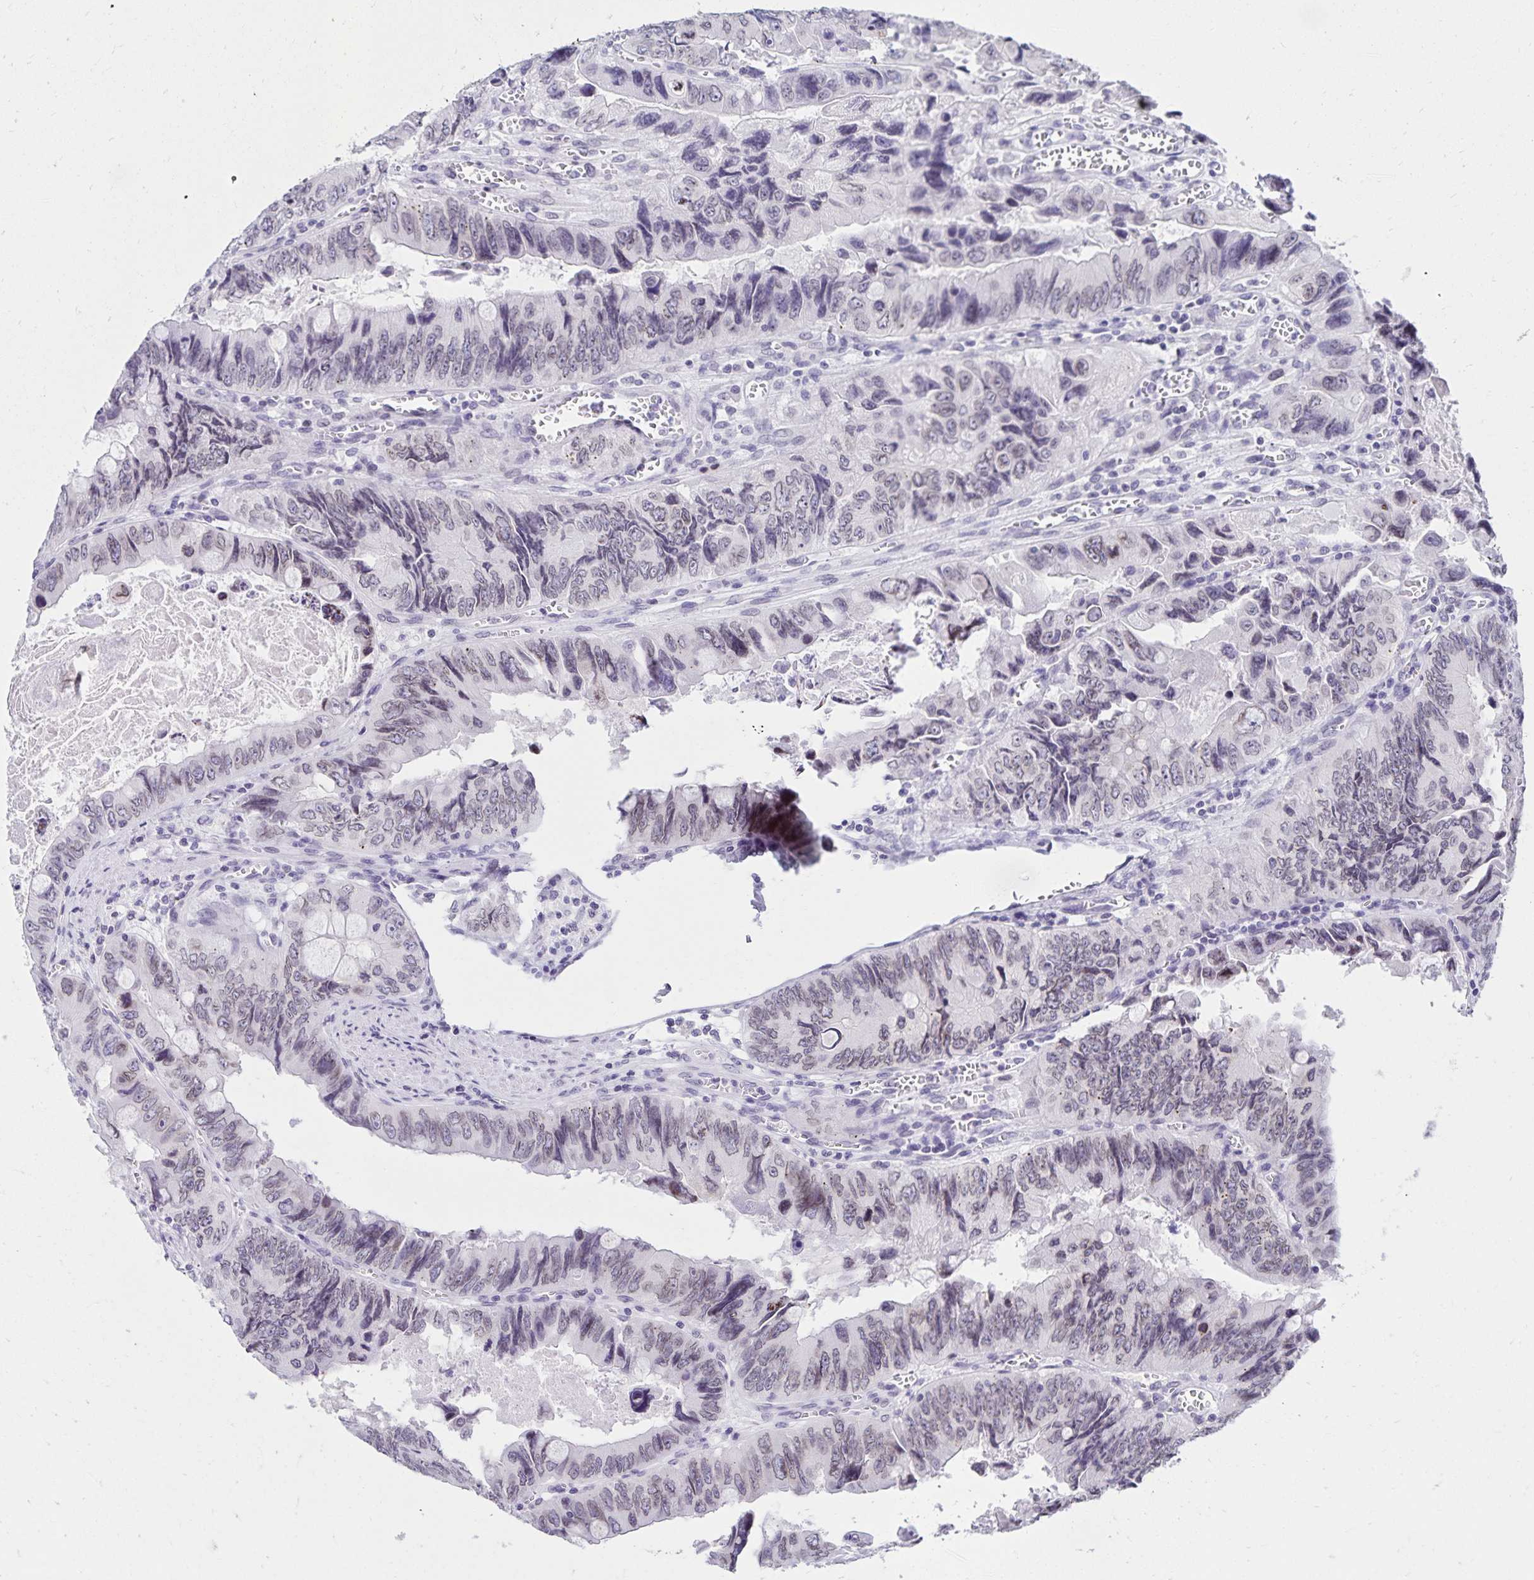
{"staining": {"intensity": "weak", "quantity": "<25%", "location": "nuclear"}, "tissue": "colorectal cancer", "cell_type": "Tumor cells", "image_type": "cancer", "snomed": [{"axis": "morphology", "description": "Adenocarcinoma, NOS"}, {"axis": "topography", "description": "Colon"}], "caption": "Immunohistochemistry (IHC) photomicrograph of neoplastic tissue: colorectal cancer (adenocarcinoma) stained with DAB reveals no significant protein positivity in tumor cells. The staining is performed using DAB (3,3'-diaminobenzidine) brown chromogen with nuclei counter-stained in using hematoxylin.", "gene": "FAM166C", "patient": {"sex": "female", "age": 84}}